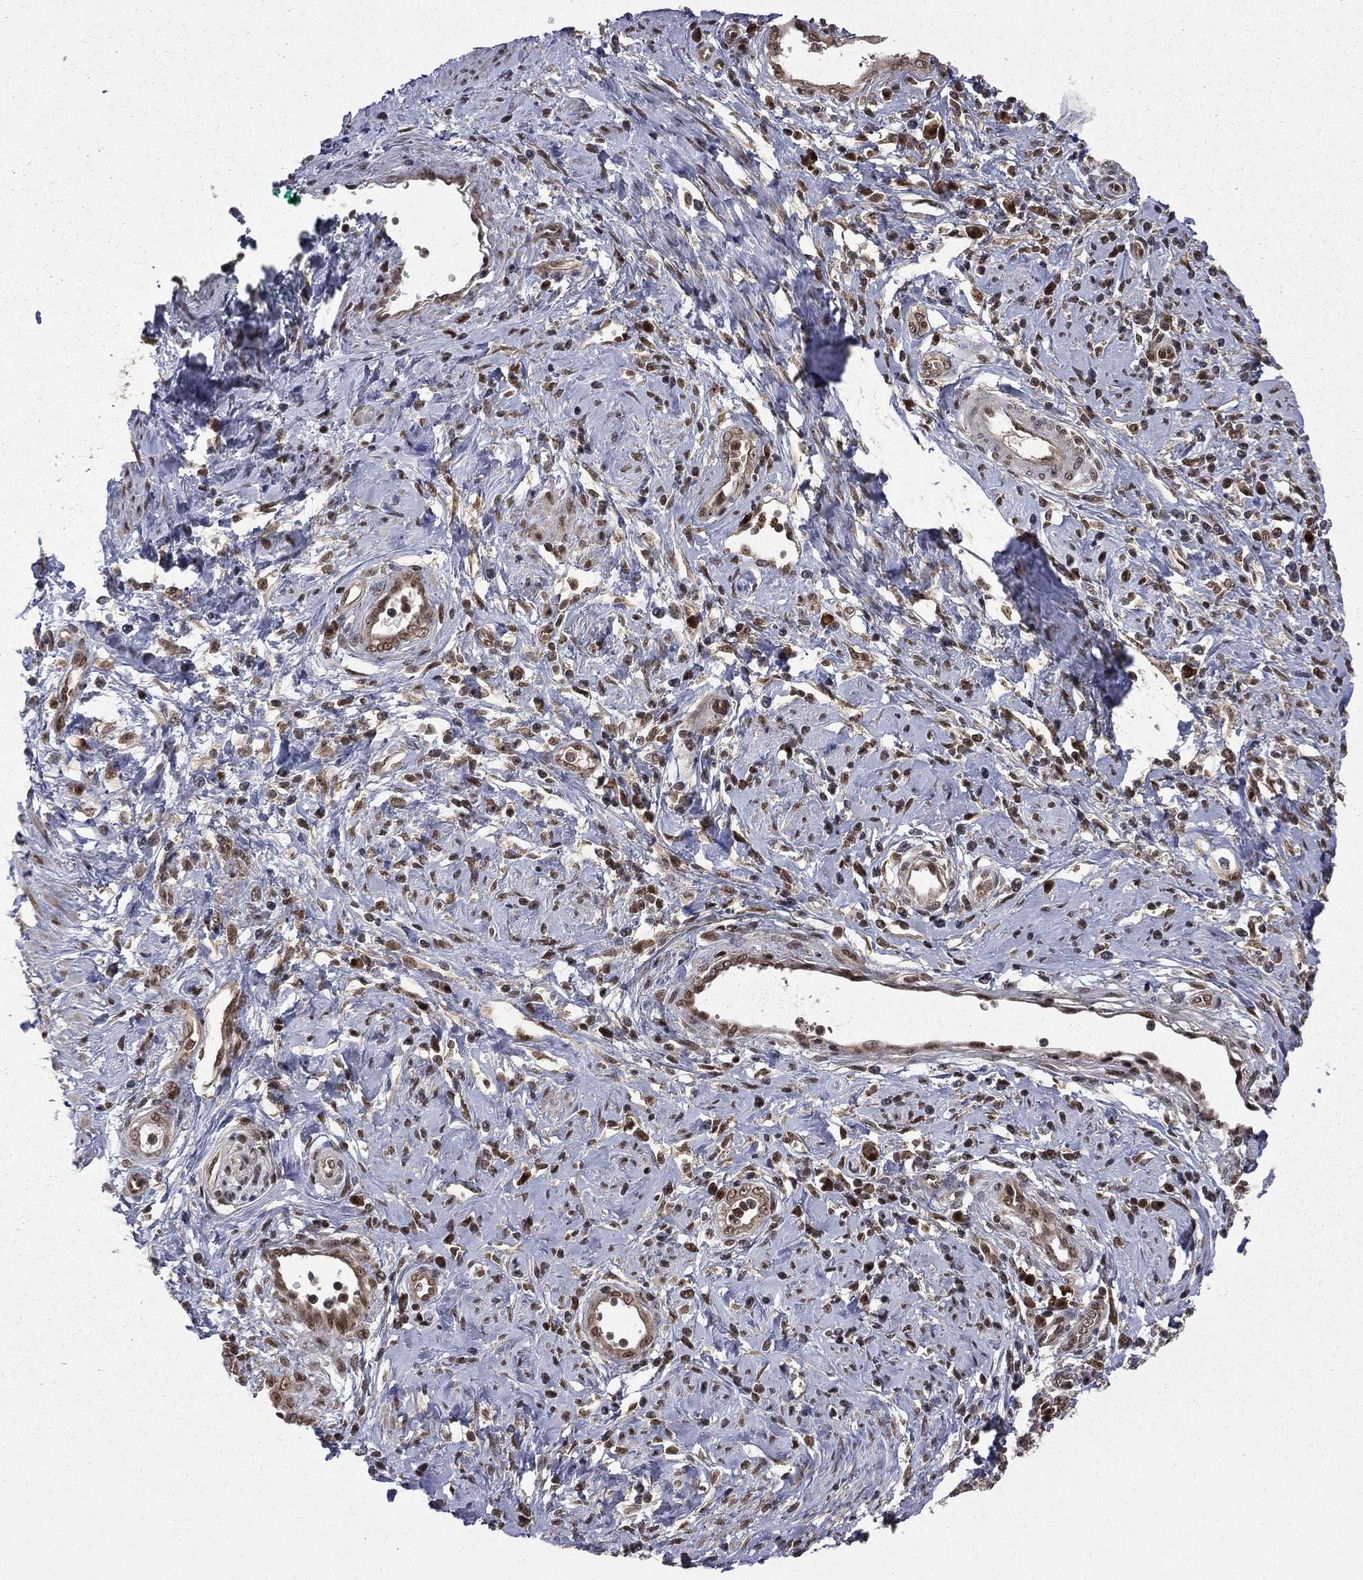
{"staining": {"intensity": "moderate", "quantity": ">75%", "location": "nuclear"}, "tissue": "cervical cancer", "cell_type": "Tumor cells", "image_type": "cancer", "snomed": [{"axis": "morphology", "description": "Squamous cell carcinoma, NOS"}, {"axis": "topography", "description": "Cervix"}], "caption": "Squamous cell carcinoma (cervical) tissue shows moderate nuclear positivity in about >75% of tumor cells", "gene": "JMJD6", "patient": {"sex": "female", "age": 26}}